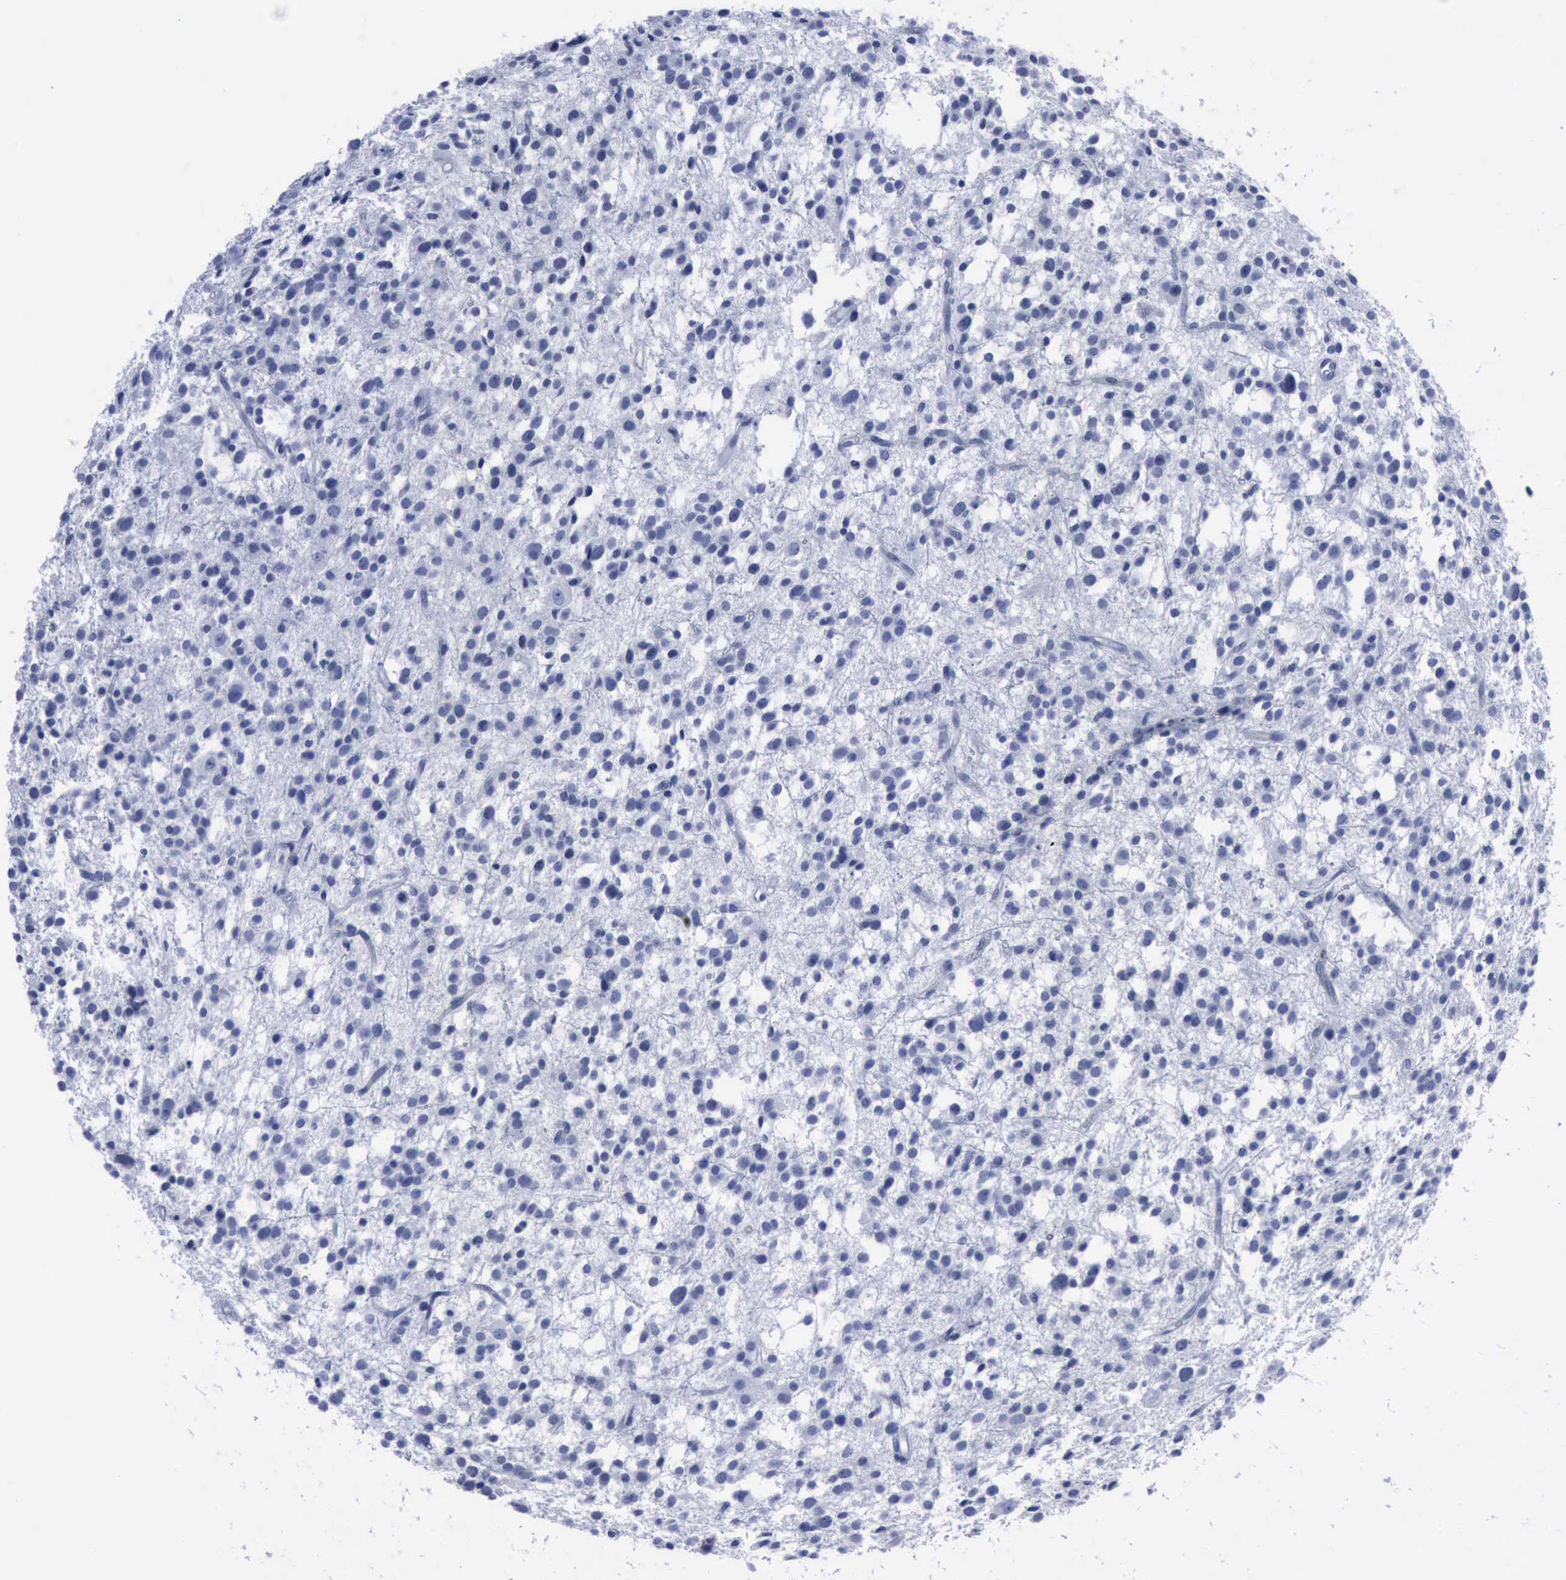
{"staining": {"intensity": "negative", "quantity": "none", "location": "none"}, "tissue": "glioma", "cell_type": "Tumor cells", "image_type": "cancer", "snomed": [{"axis": "morphology", "description": "Glioma, malignant, Low grade"}, {"axis": "topography", "description": "Brain"}], "caption": "Human glioma stained for a protein using IHC reveals no expression in tumor cells.", "gene": "CSTA", "patient": {"sex": "female", "age": 36}}